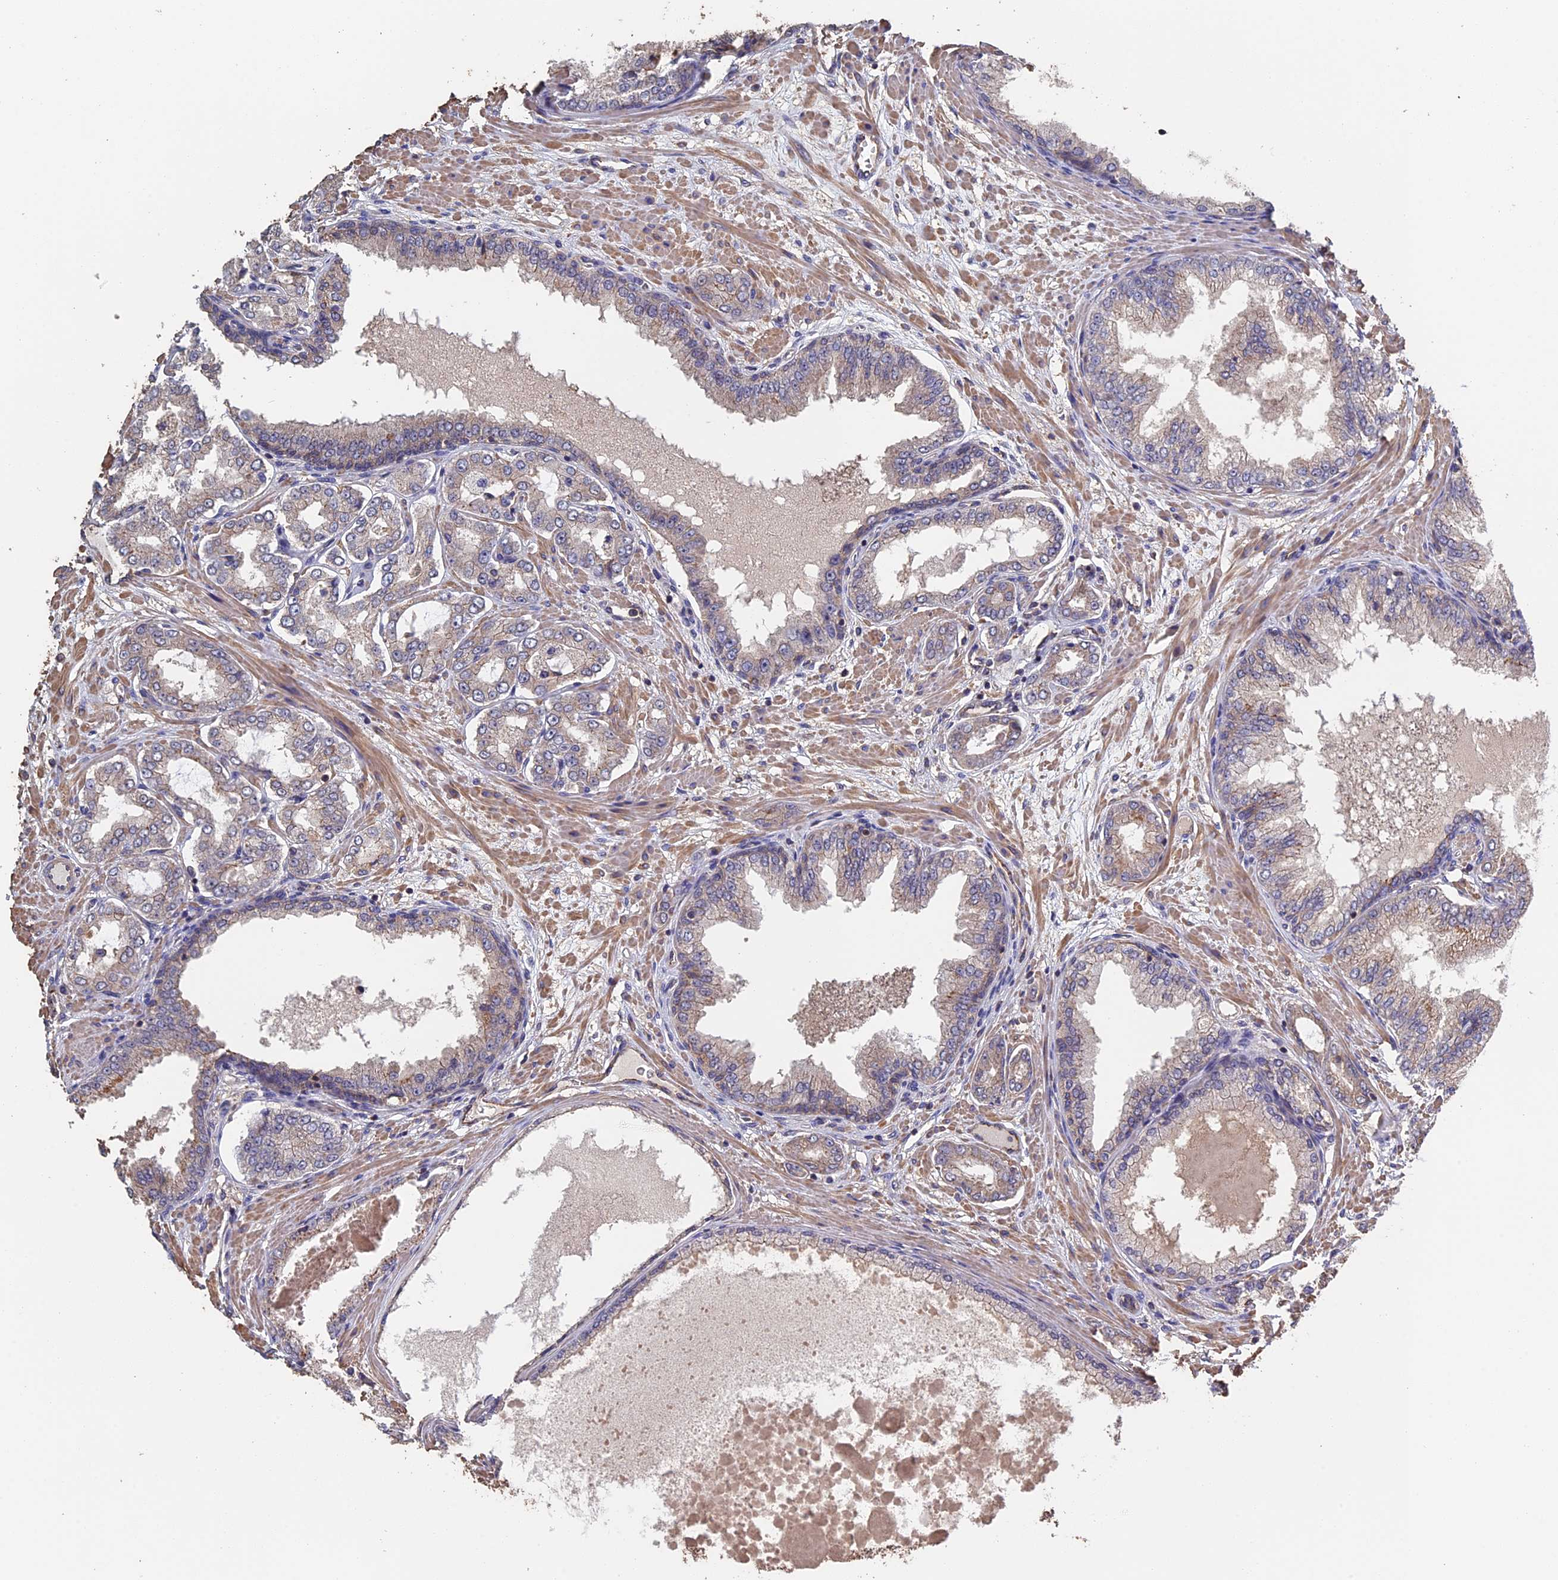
{"staining": {"intensity": "weak", "quantity": "25%-75%", "location": "cytoplasmic/membranous"}, "tissue": "prostate cancer", "cell_type": "Tumor cells", "image_type": "cancer", "snomed": [{"axis": "morphology", "description": "Adenocarcinoma, Low grade"}, {"axis": "topography", "description": "Prostate"}], "caption": "Tumor cells demonstrate weak cytoplasmic/membranous positivity in about 25%-75% of cells in prostate cancer. Nuclei are stained in blue.", "gene": "PIGQ", "patient": {"sex": "male", "age": 63}}